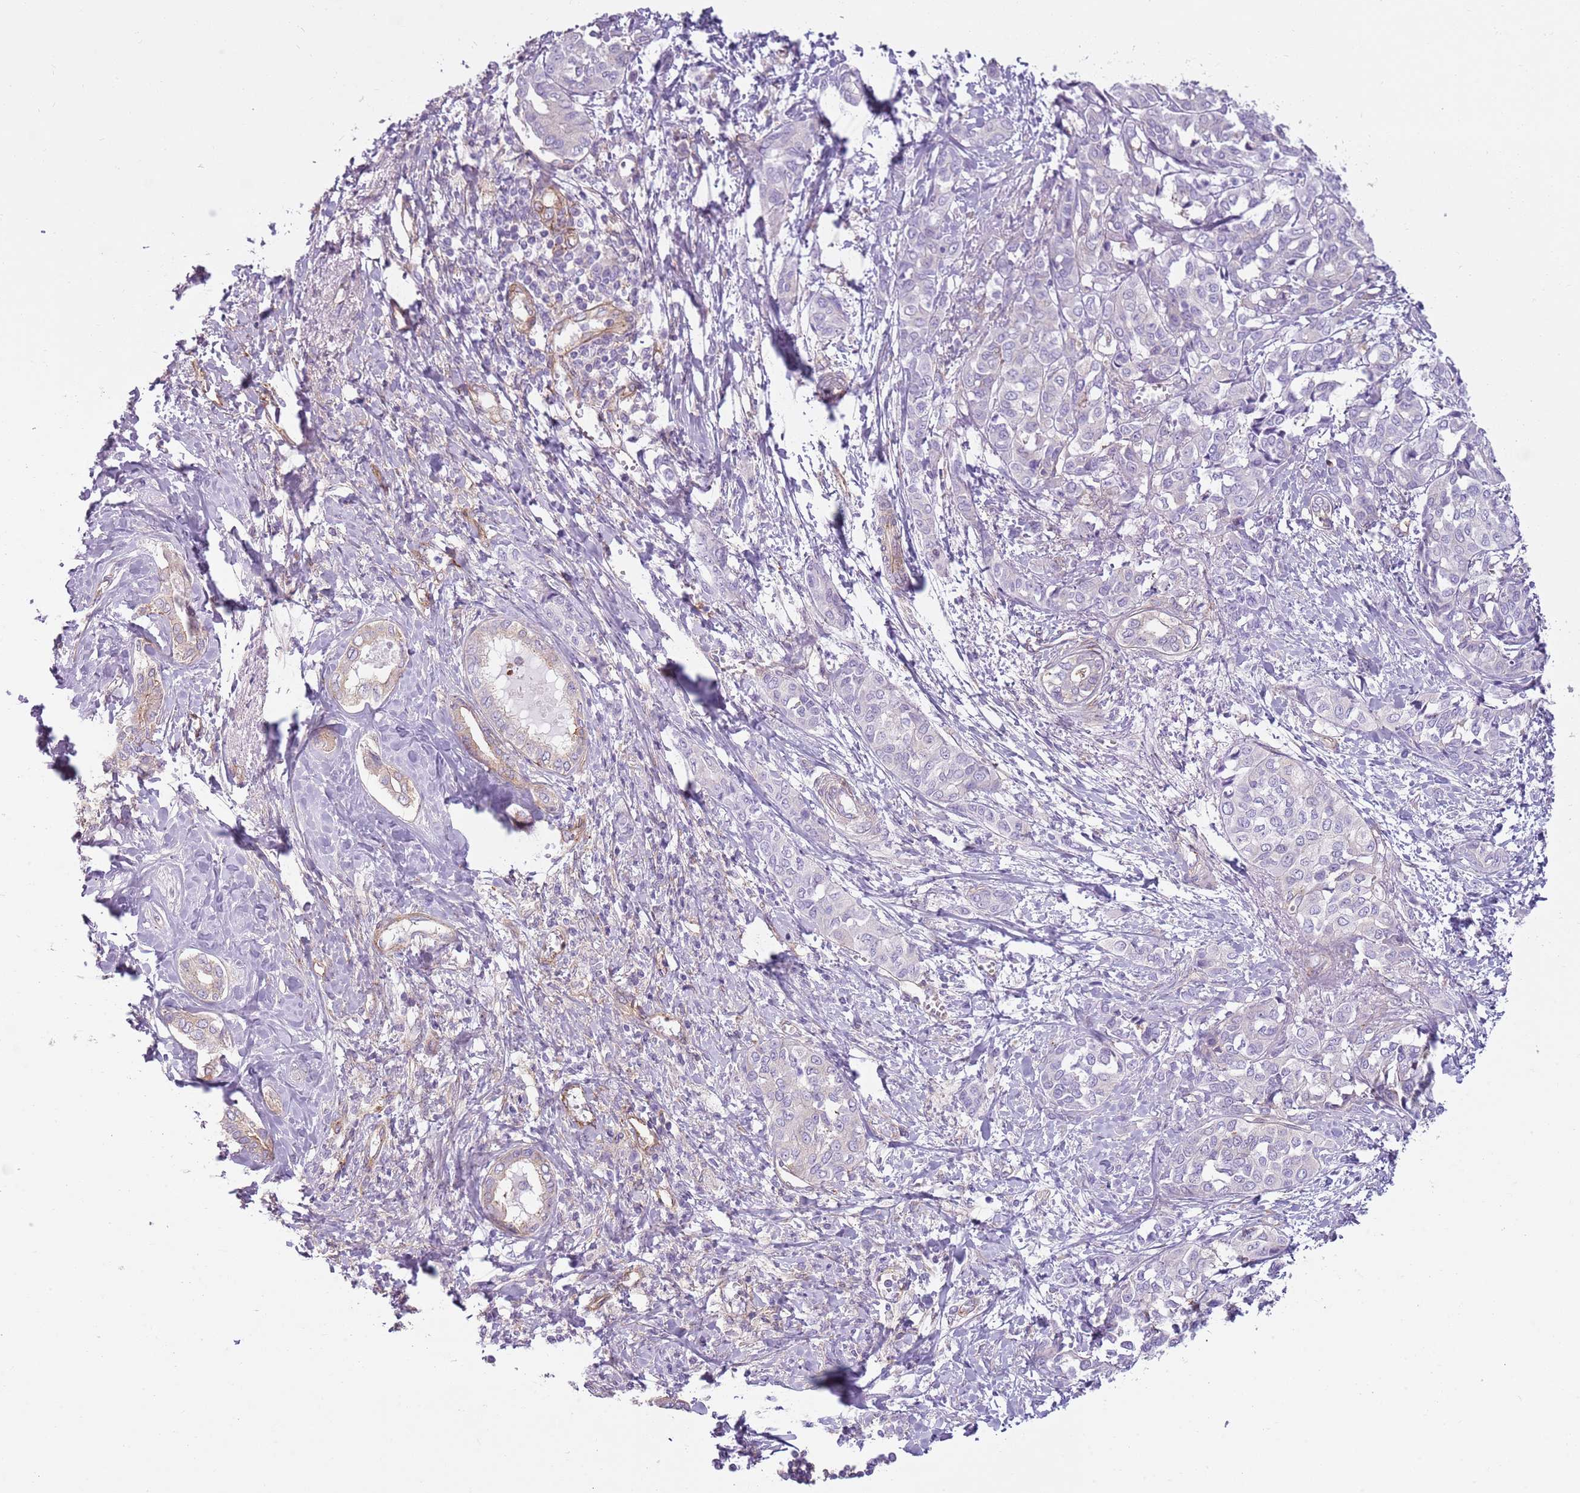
{"staining": {"intensity": "weak", "quantity": "<25%", "location": "cytoplasmic/membranous"}, "tissue": "liver cancer", "cell_type": "Tumor cells", "image_type": "cancer", "snomed": [{"axis": "morphology", "description": "Cholangiocarcinoma"}, {"axis": "topography", "description": "Liver"}], "caption": "Immunohistochemistry photomicrograph of human liver cancer (cholangiocarcinoma) stained for a protein (brown), which shows no staining in tumor cells.", "gene": "SNX1", "patient": {"sex": "female", "age": 77}}